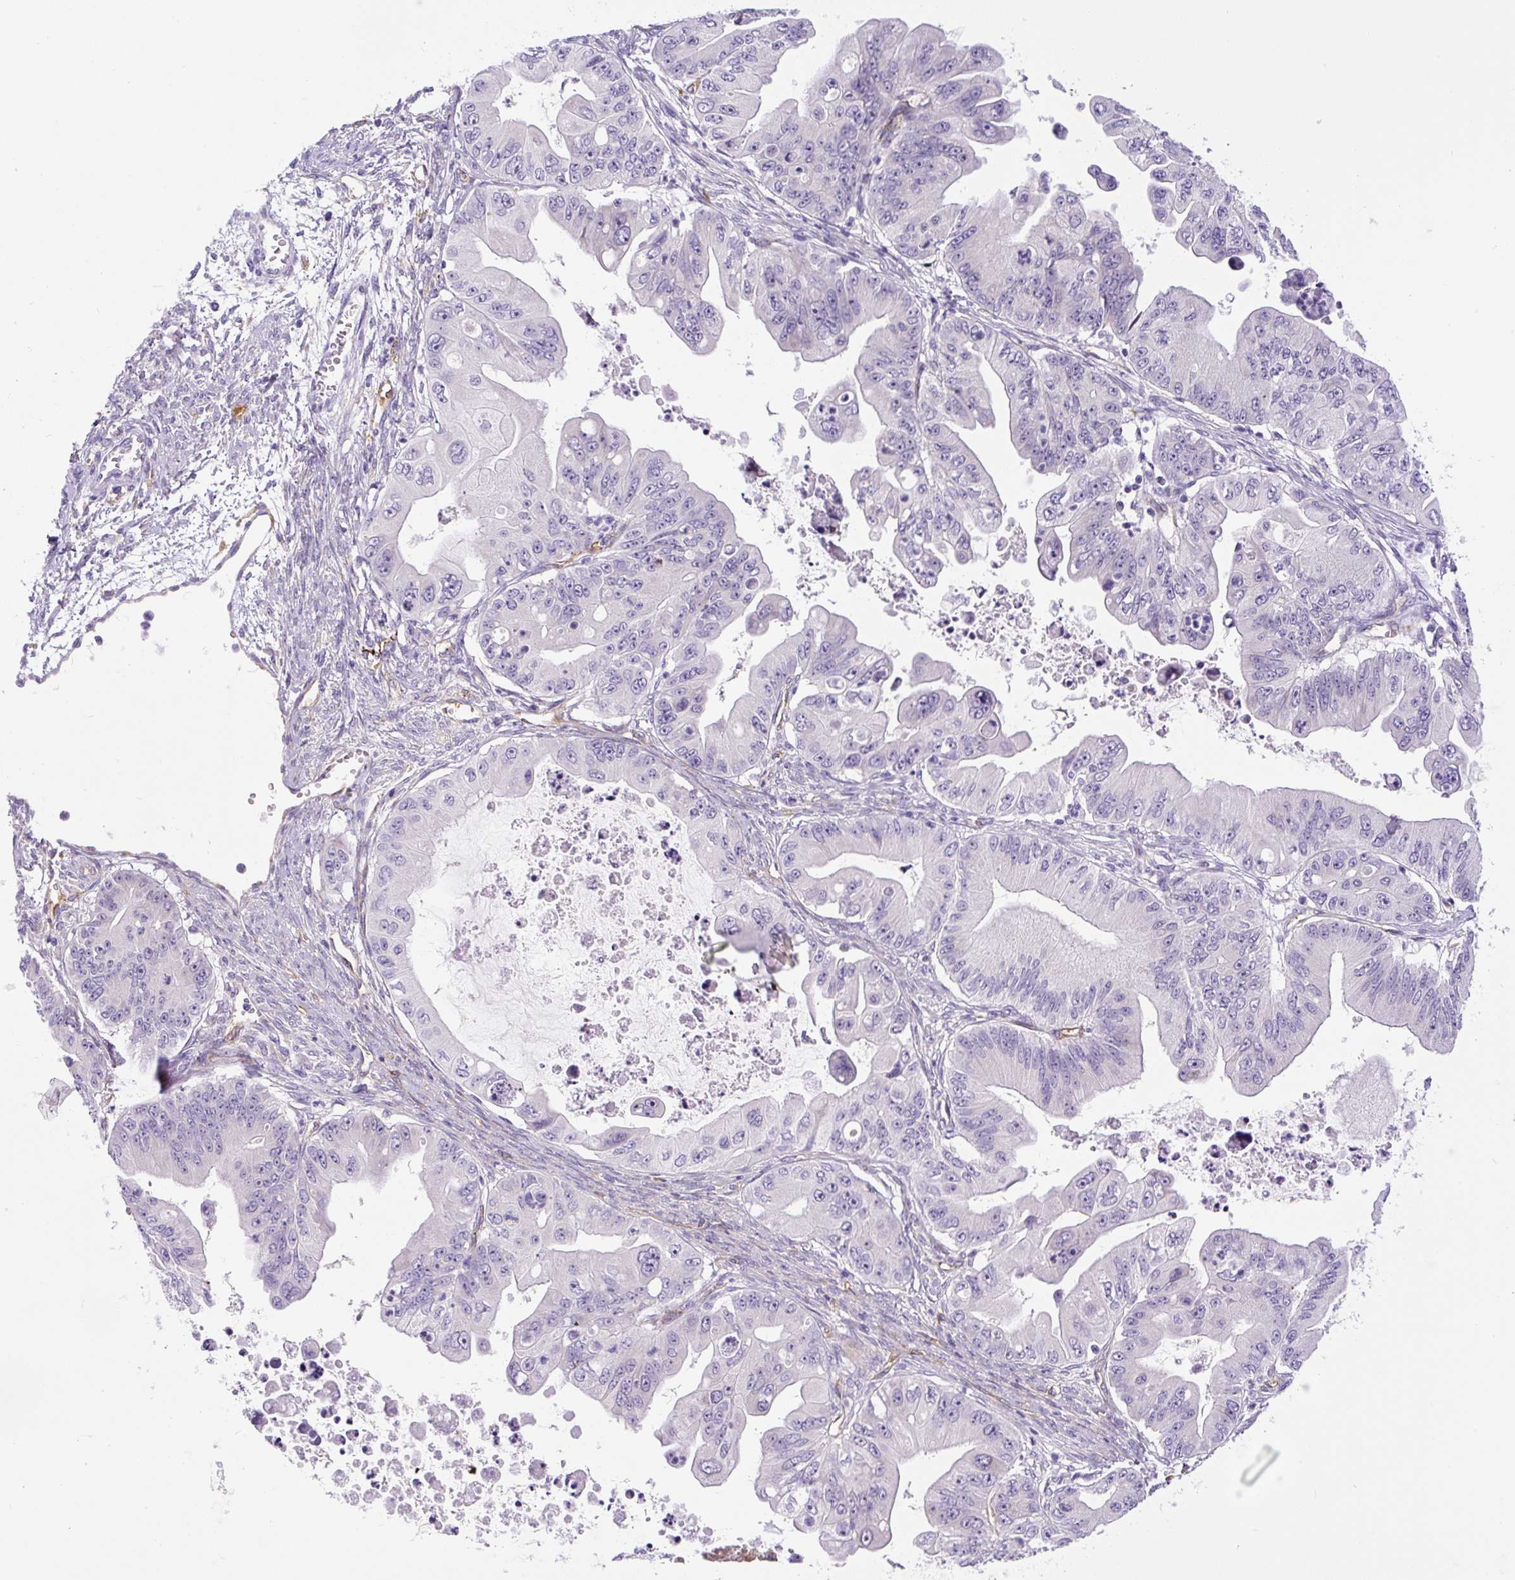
{"staining": {"intensity": "negative", "quantity": "none", "location": "none"}, "tissue": "ovarian cancer", "cell_type": "Tumor cells", "image_type": "cancer", "snomed": [{"axis": "morphology", "description": "Cystadenocarcinoma, mucinous, NOS"}, {"axis": "topography", "description": "Ovary"}], "caption": "The immunohistochemistry (IHC) micrograph has no significant staining in tumor cells of mucinous cystadenocarcinoma (ovarian) tissue.", "gene": "ASB4", "patient": {"sex": "female", "age": 71}}